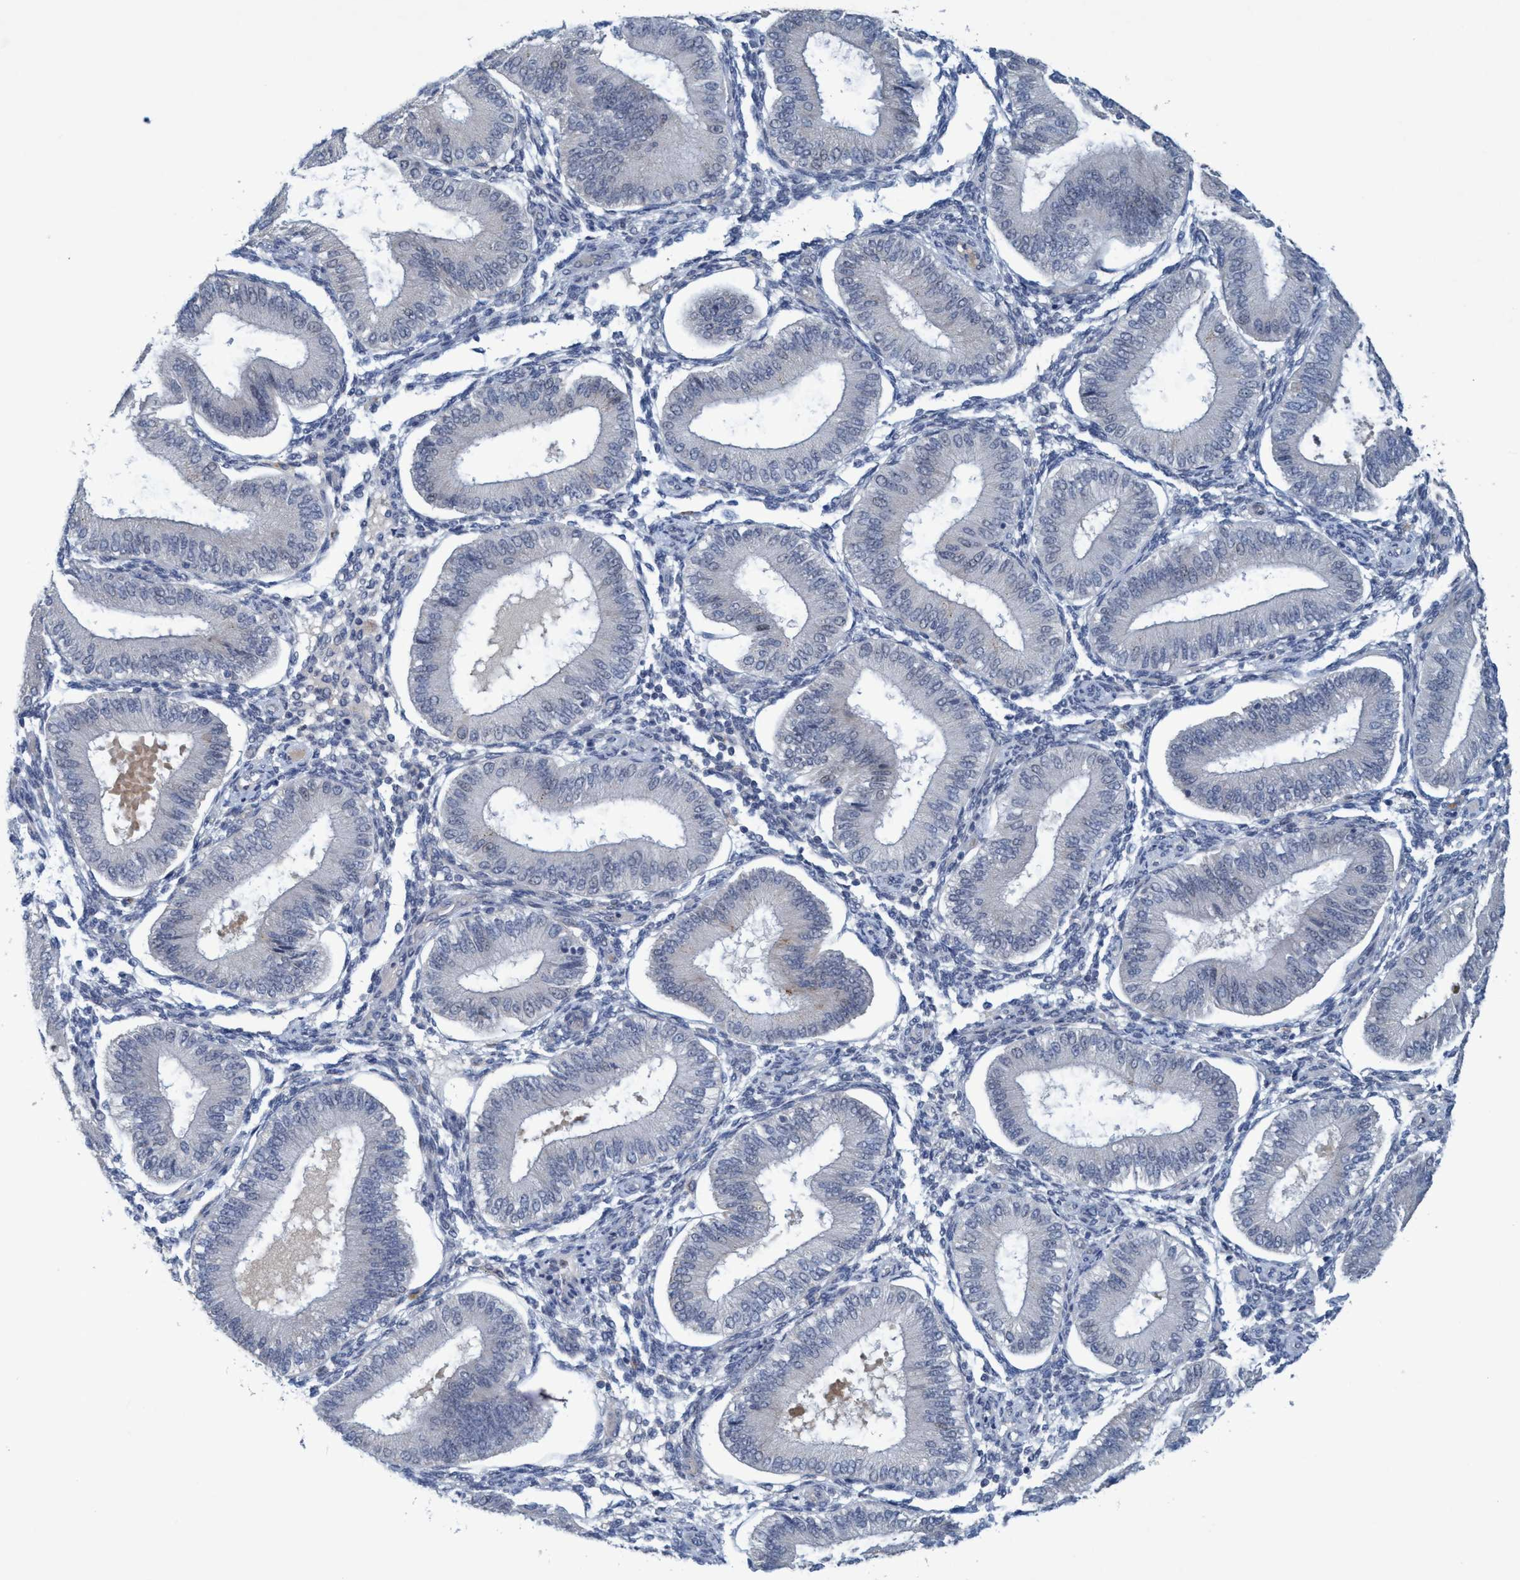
{"staining": {"intensity": "negative", "quantity": "none", "location": "none"}, "tissue": "endometrium", "cell_type": "Cells in endometrial stroma", "image_type": "normal", "snomed": [{"axis": "morphology", "description": "Normal tissue, NOS"}, {"axis": "topography", "description": "Endometrium"}], "caption": "DAB (3,3'-diaminobenzidine) immunohistochemical staining of benign endometrium reveals no significant positivity in cells in endometrial stroma.", "gene": "RNF208", "patient": {"sex": "female", "age": 39}}